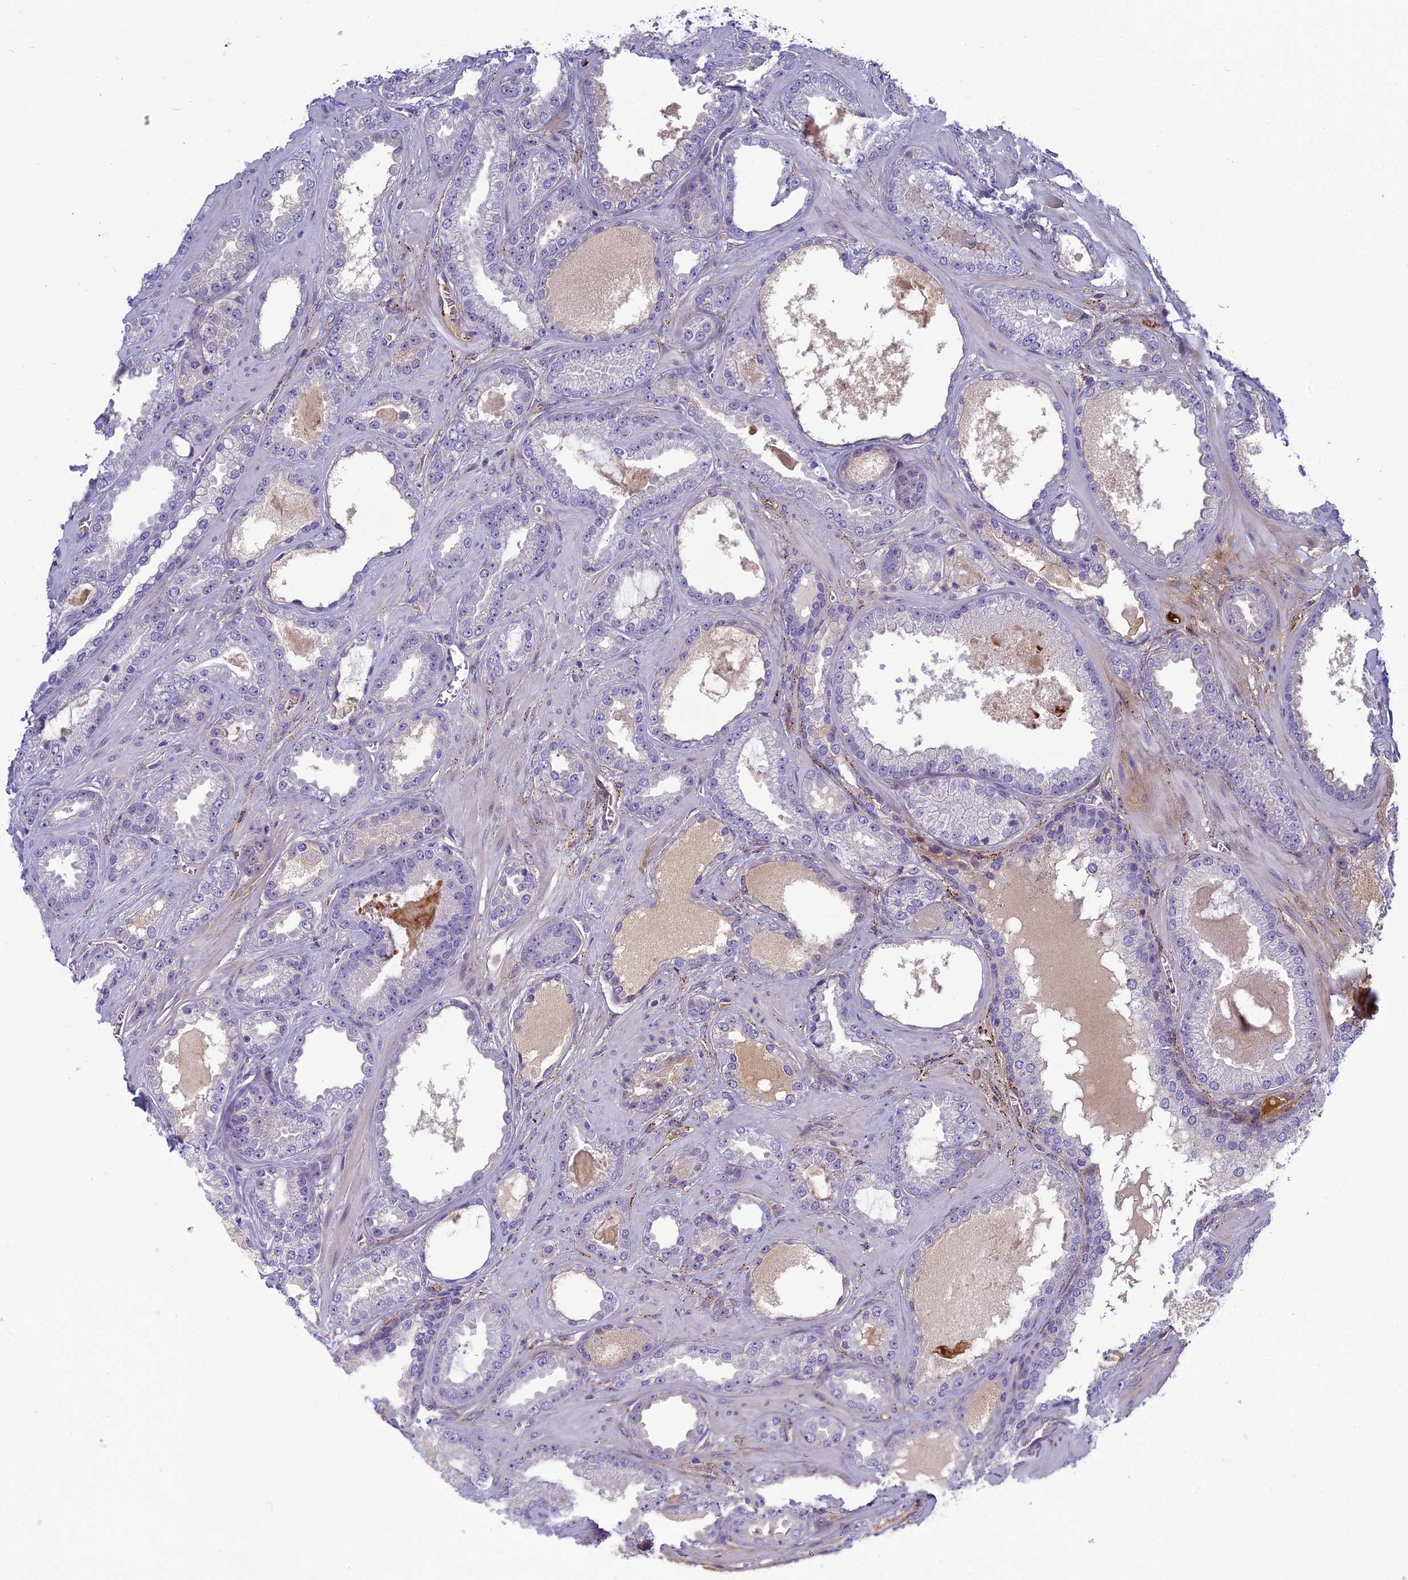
{"staining": {"intensity": "negative", "quantity": "none", "location": "none"}, "tissue": "prostate cancer", "cell_type": "Tumor cells", "image_type": "cancer", "snomed": [{"axis": "morphology", "description": "Adenocarcinoma, Low grade"}, {"axis": "topography", "description": "Prostate"}], "caption": "IHC of prostate adenocarcinoma (low-grade) displays no positivity in tumor cells.", "gene": "CLEC11A", "patient": {"sex": "male", "age": 57}}